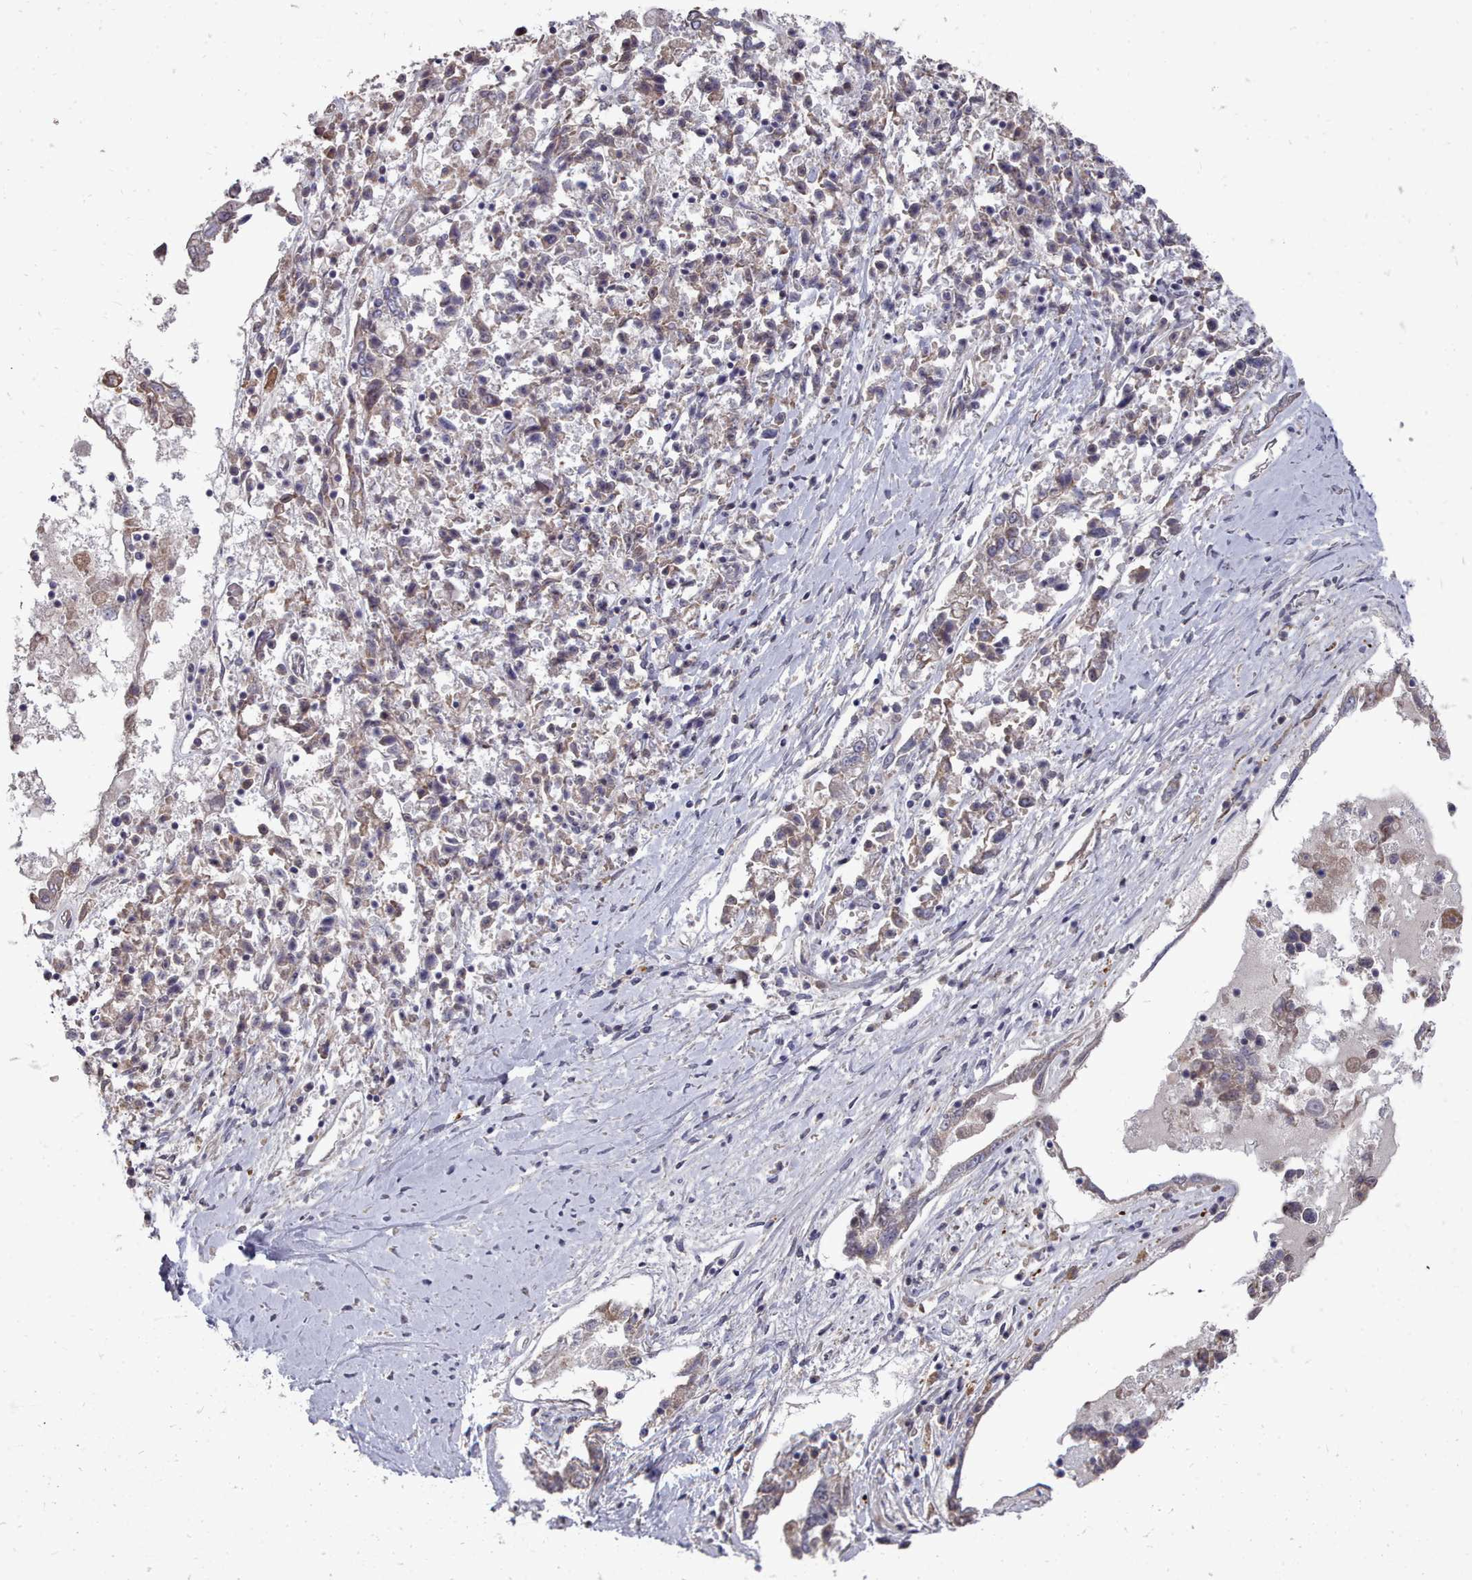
{"staining": {"intensity": "weak", "quantity": "<25%", "location": "cytoplasmic/membranous"}, "tissue": "ovarian cancer", "cell_type": "Tumor cells", "image_type": "cancer", "snomed": [{"axis": "morphology", "description": "Carcinoma, endometroid"}, {"axis": "topography", "description": "Ovary"}], "caption": "Tumor cells show no significant expression in endometroid carcinoma (ovarian).", "gene": "ACKR3", "patient": {"sex": "female", "age": 62}}